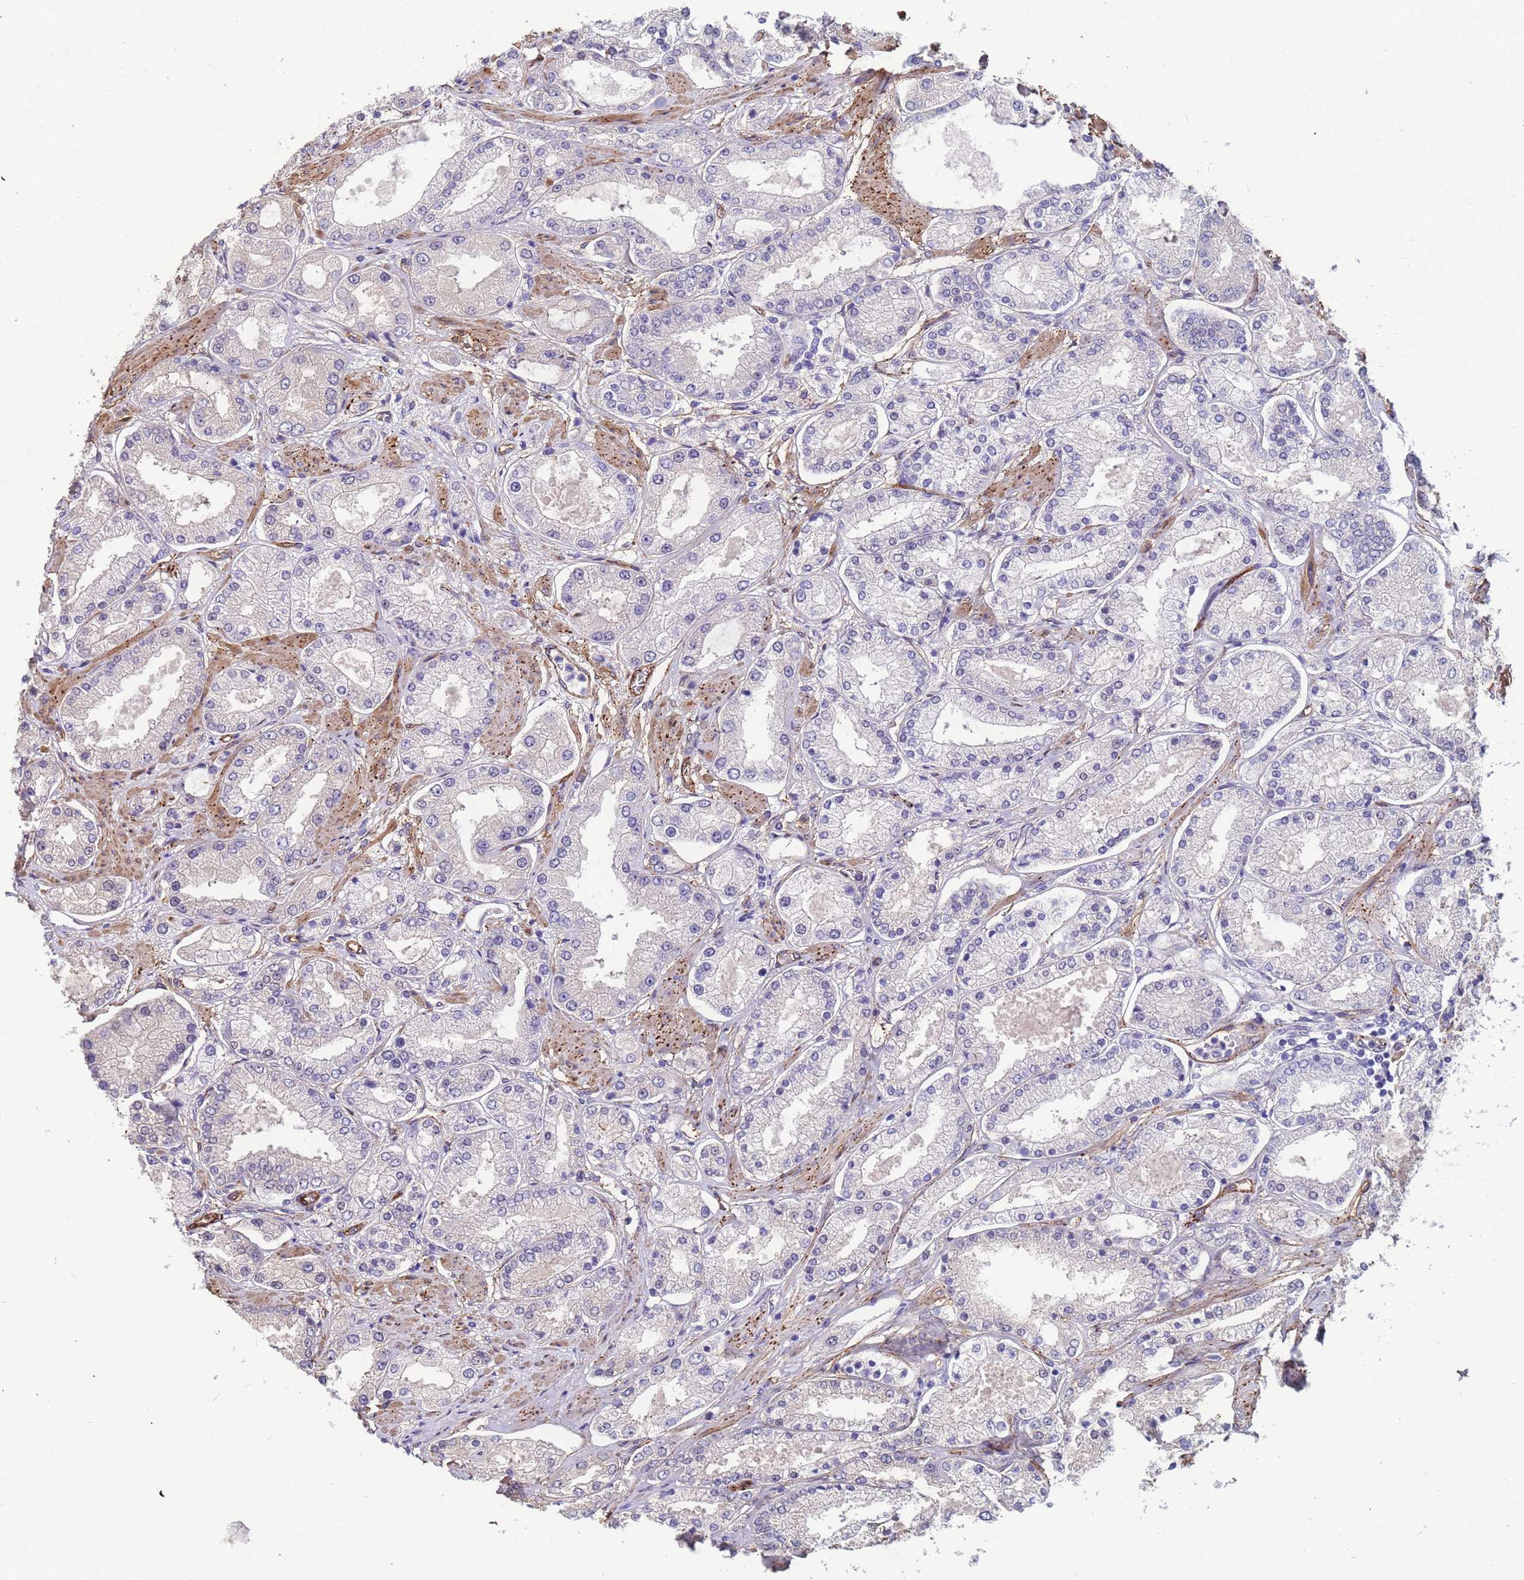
{"staining": {"intensity": "negative", "quantity": "none", "location": "none"}, "tissue": "prostate cancer", "cell_type": "Tumor cells", "image_type": "cancer", "snomed": [{"axis": "morphology", "description": "Adenocarcinoma, High grade"}, {"axis": "topography", "description": "Prostate"}], "caption": "Protein analysis of prostate adenocarcinoma (high-grade) shows no significant staining in tumor cells.", "gene": "EHD2", "patient": {"sex": "male", "age": 69}}